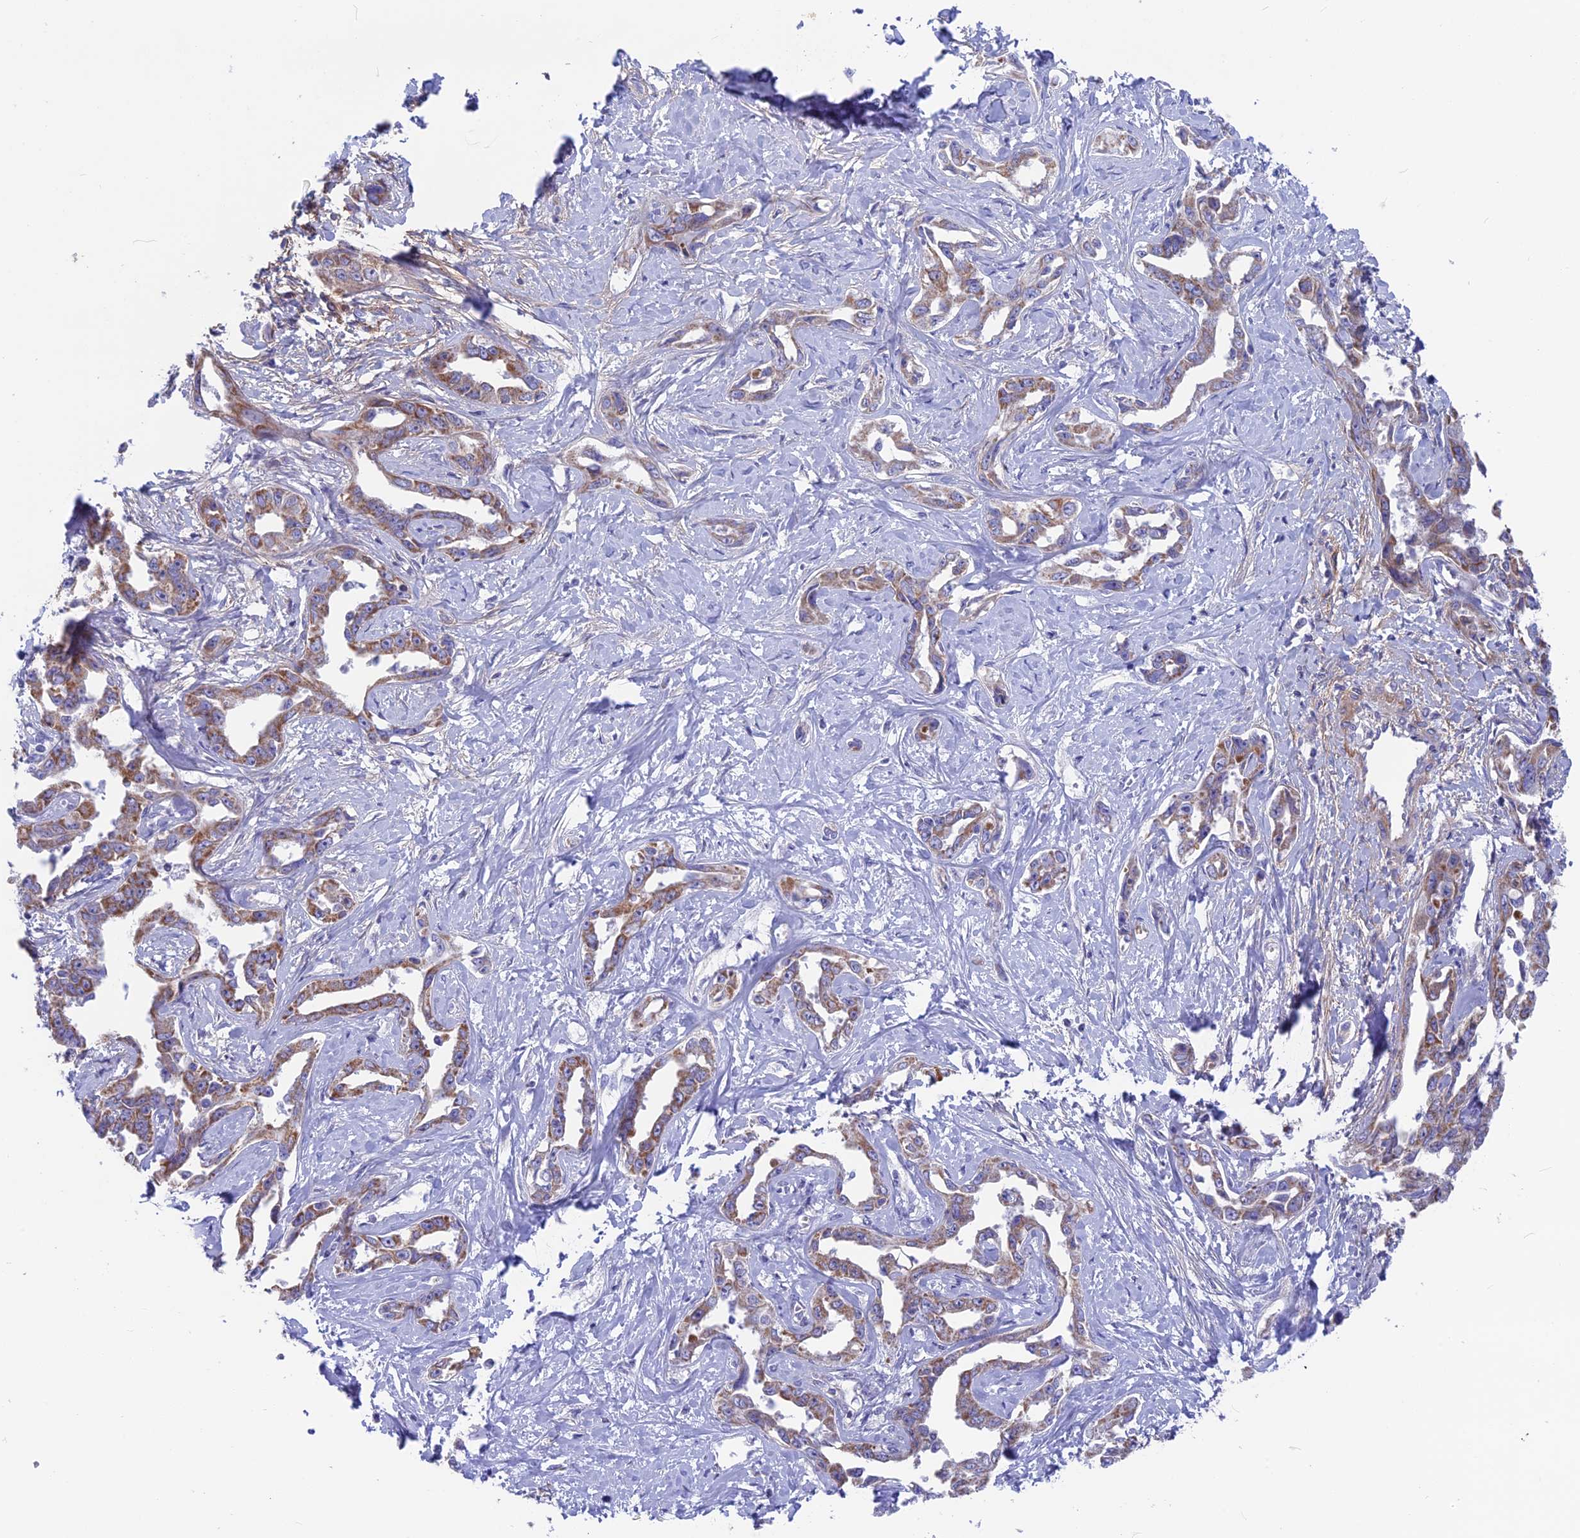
{"staining": {"intensity": "moderate", "quantity": ">75%", "location": "cytoplasmic/membranous"}, "tissue": "liver cancer", "cell_type": "Tumor cells", "image_type": "cancer", "snomed": [{"axis": "morphology", "description": "Cholangiocarcinoma"}, {"axis": "topography", "description": "Liver"}], "caption": "IHC of liver cancer demonstrates medium levels of moderate cytoplasmic/membranous expression in approximately >75% of tumor cells.", "gene": "PLAC9", "patient": {"sex": "male", "age": 59}}